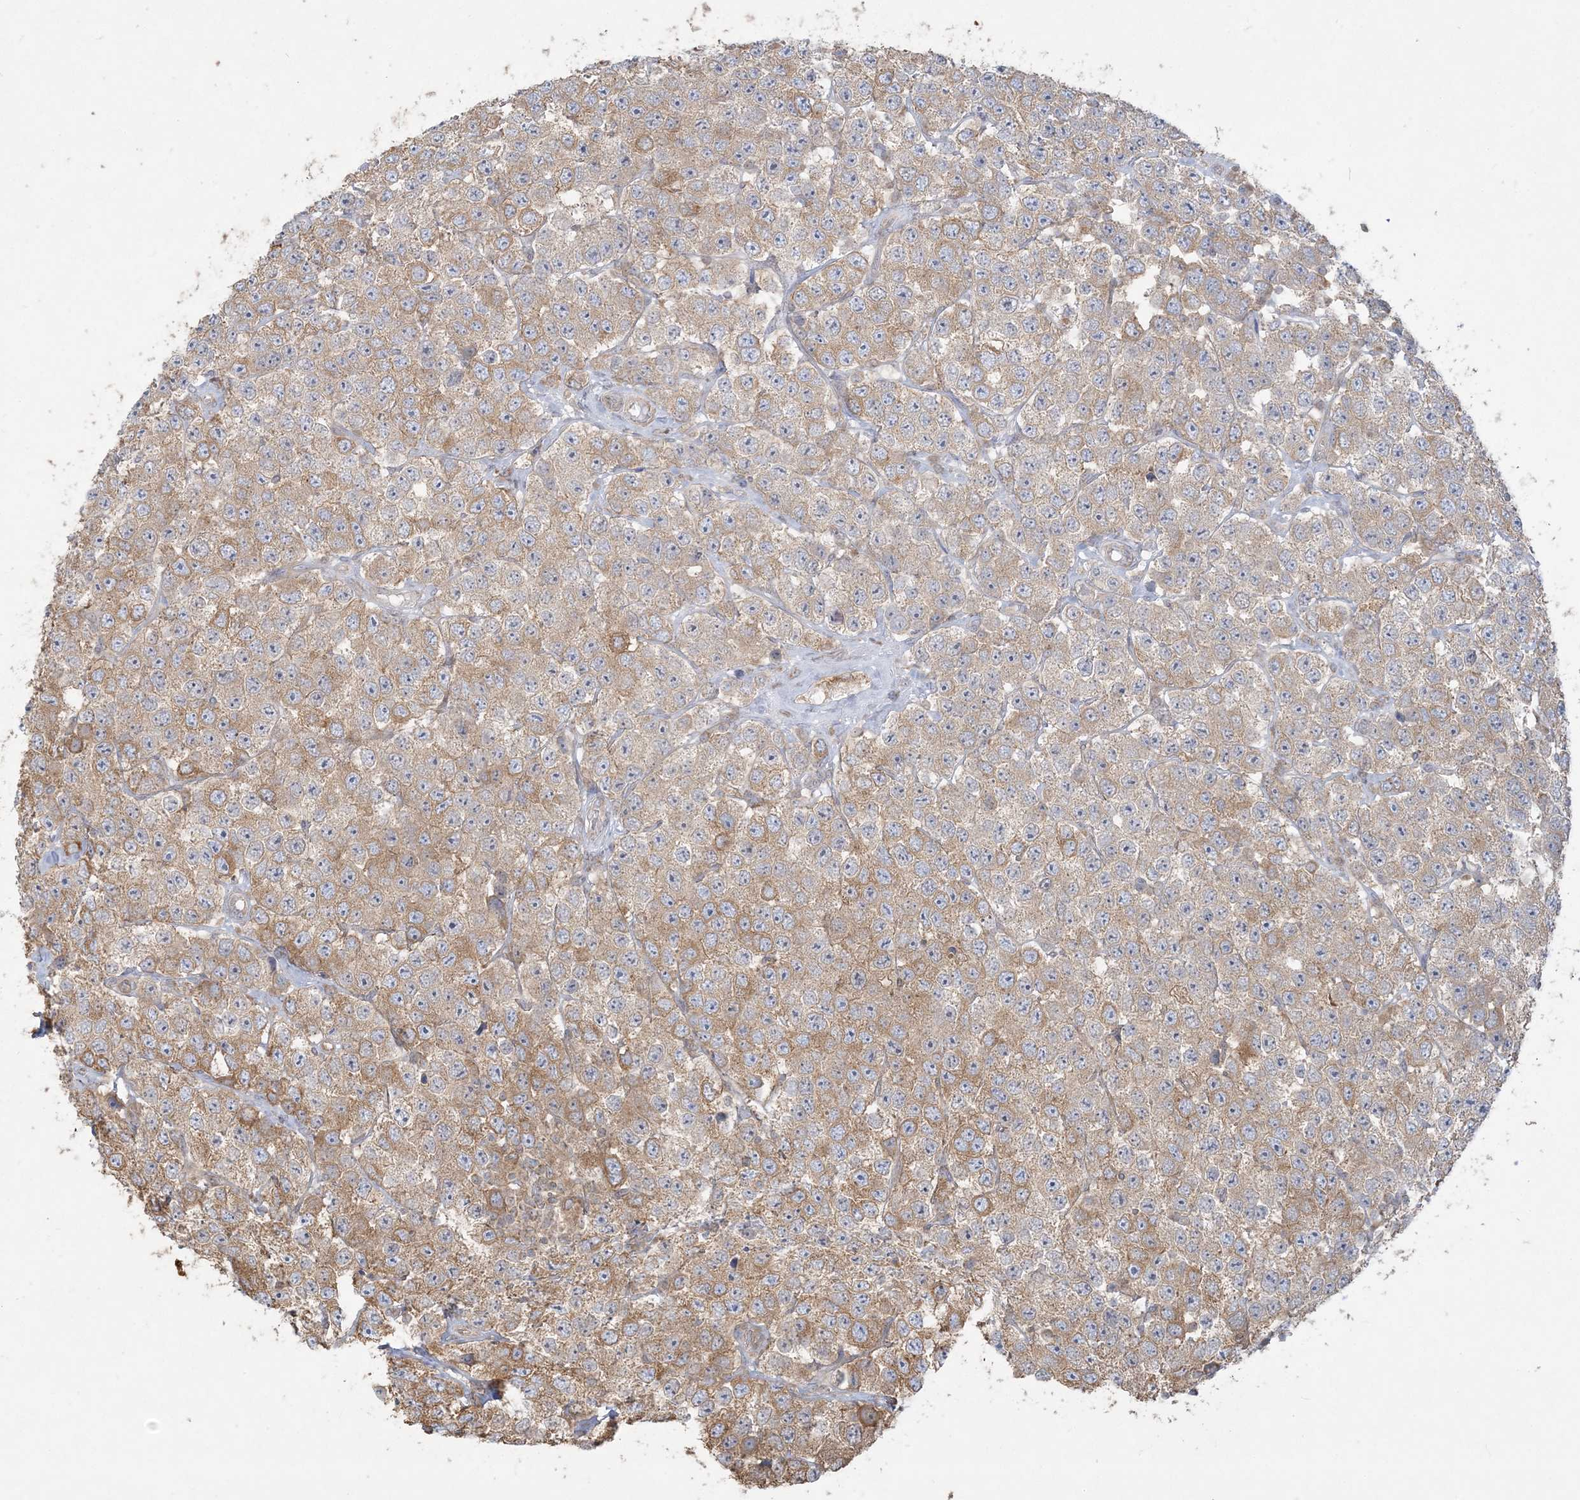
{"staining": {"intensity": "moderate", "quantity": ">75%", "location": "cytoplasmic/membranous"}, "tissue": "testis cancer", "cell_type": "Tumor cells", "image_type": "cancer", "snomed": [{"axis": "morphology", "description": "Seminoma, NOS"}, {"axis": "topography", "description": "Testis"}], "caption": "This micrograph reveals IHC staining of human testis cancer, with medium moderate cytoplasmic/membranous staining in about >75% of tumor cells.", "gene": "ZC3H6", "patient": {"sex": "male", "age": 28}}